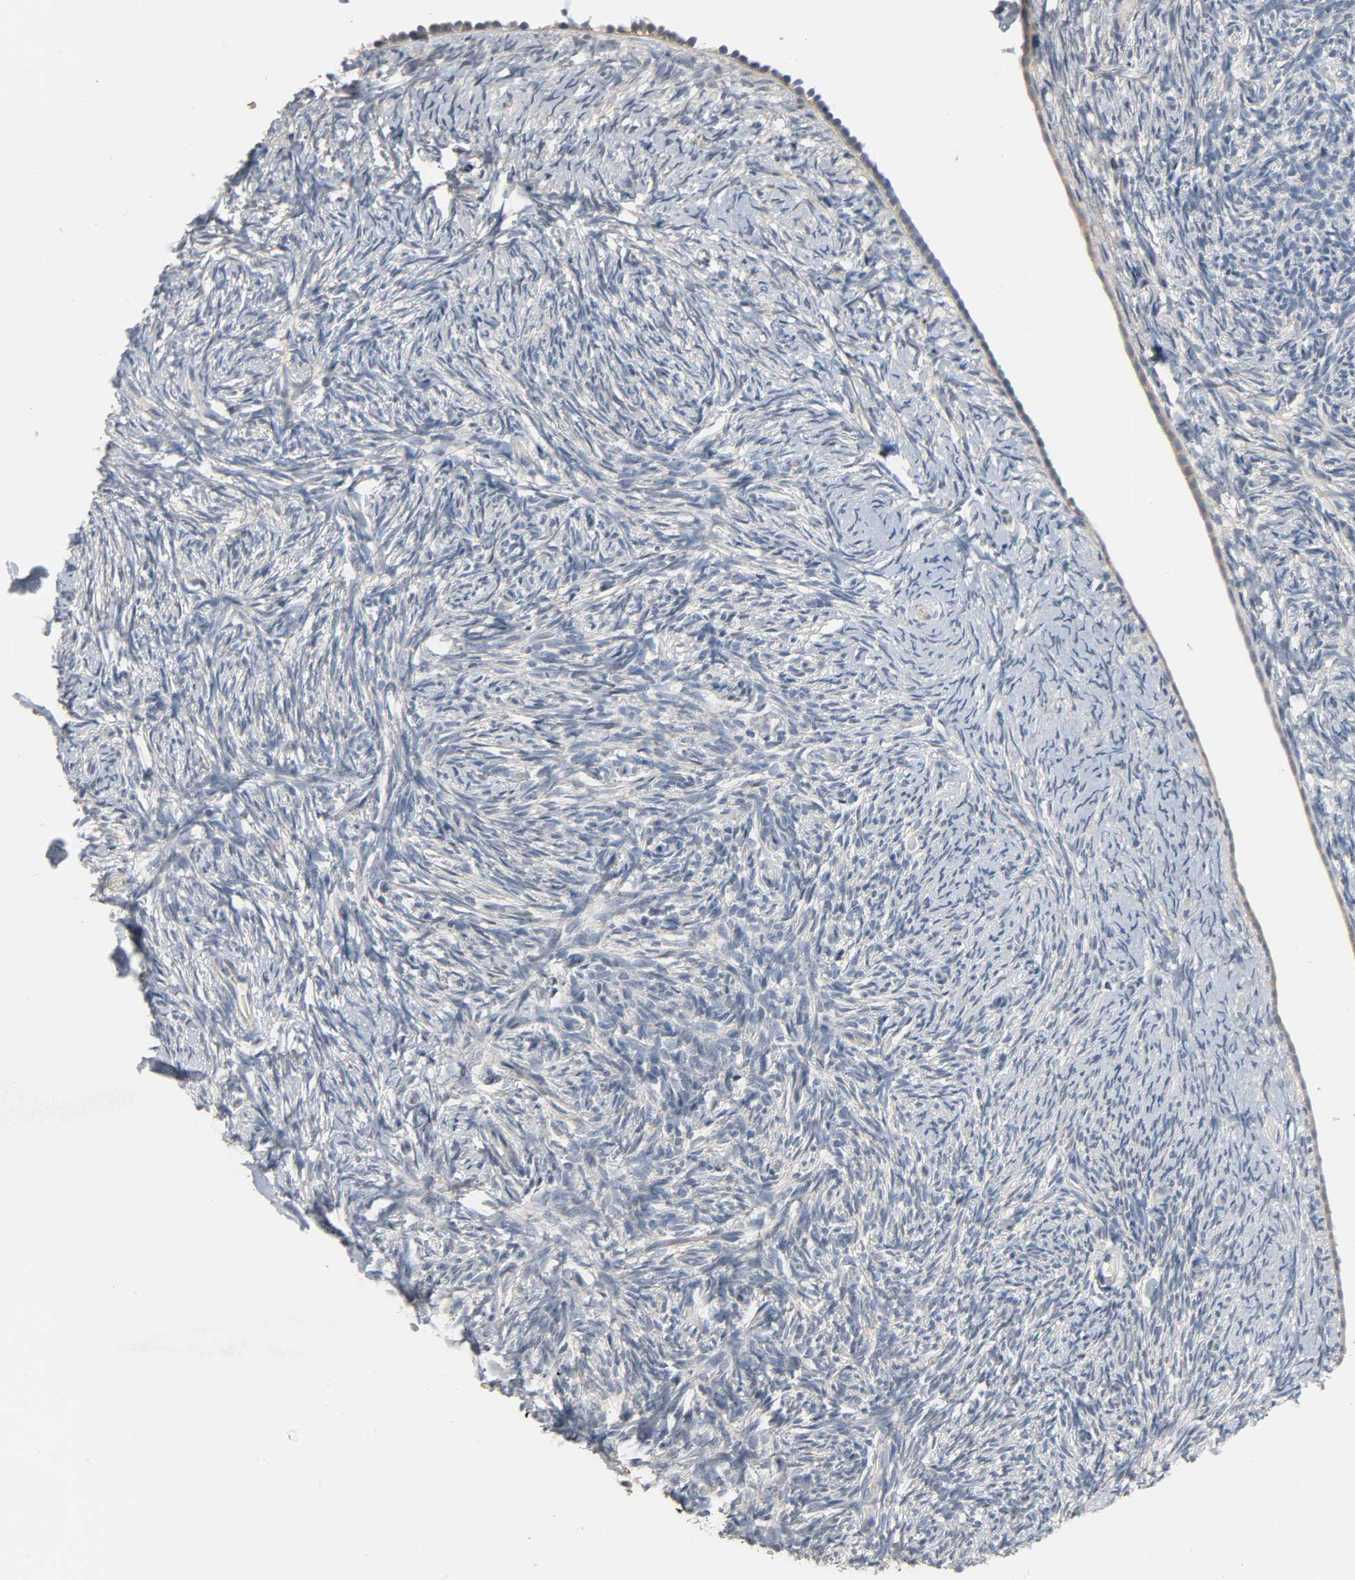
{"staining": {"intensity": "negative", "quantity": "none", "location": "none"}, "tissue": "ovary", "cell_type": "Ovarian stroma cells", "image_type": "normal", "snomed": [{"axis": "morphology", "description": "Normal tissue, NOS"}, {"axis": "topography", "description": "Ovary"}], "caption": "DAB (3,3'-diaminobenzidine) immunohistochemical staining of benign ovary shows no significant positivity in ovarian stroma cells.", "gene": "LIMCH1", "patient": {"sex": "female", "age": 60}}